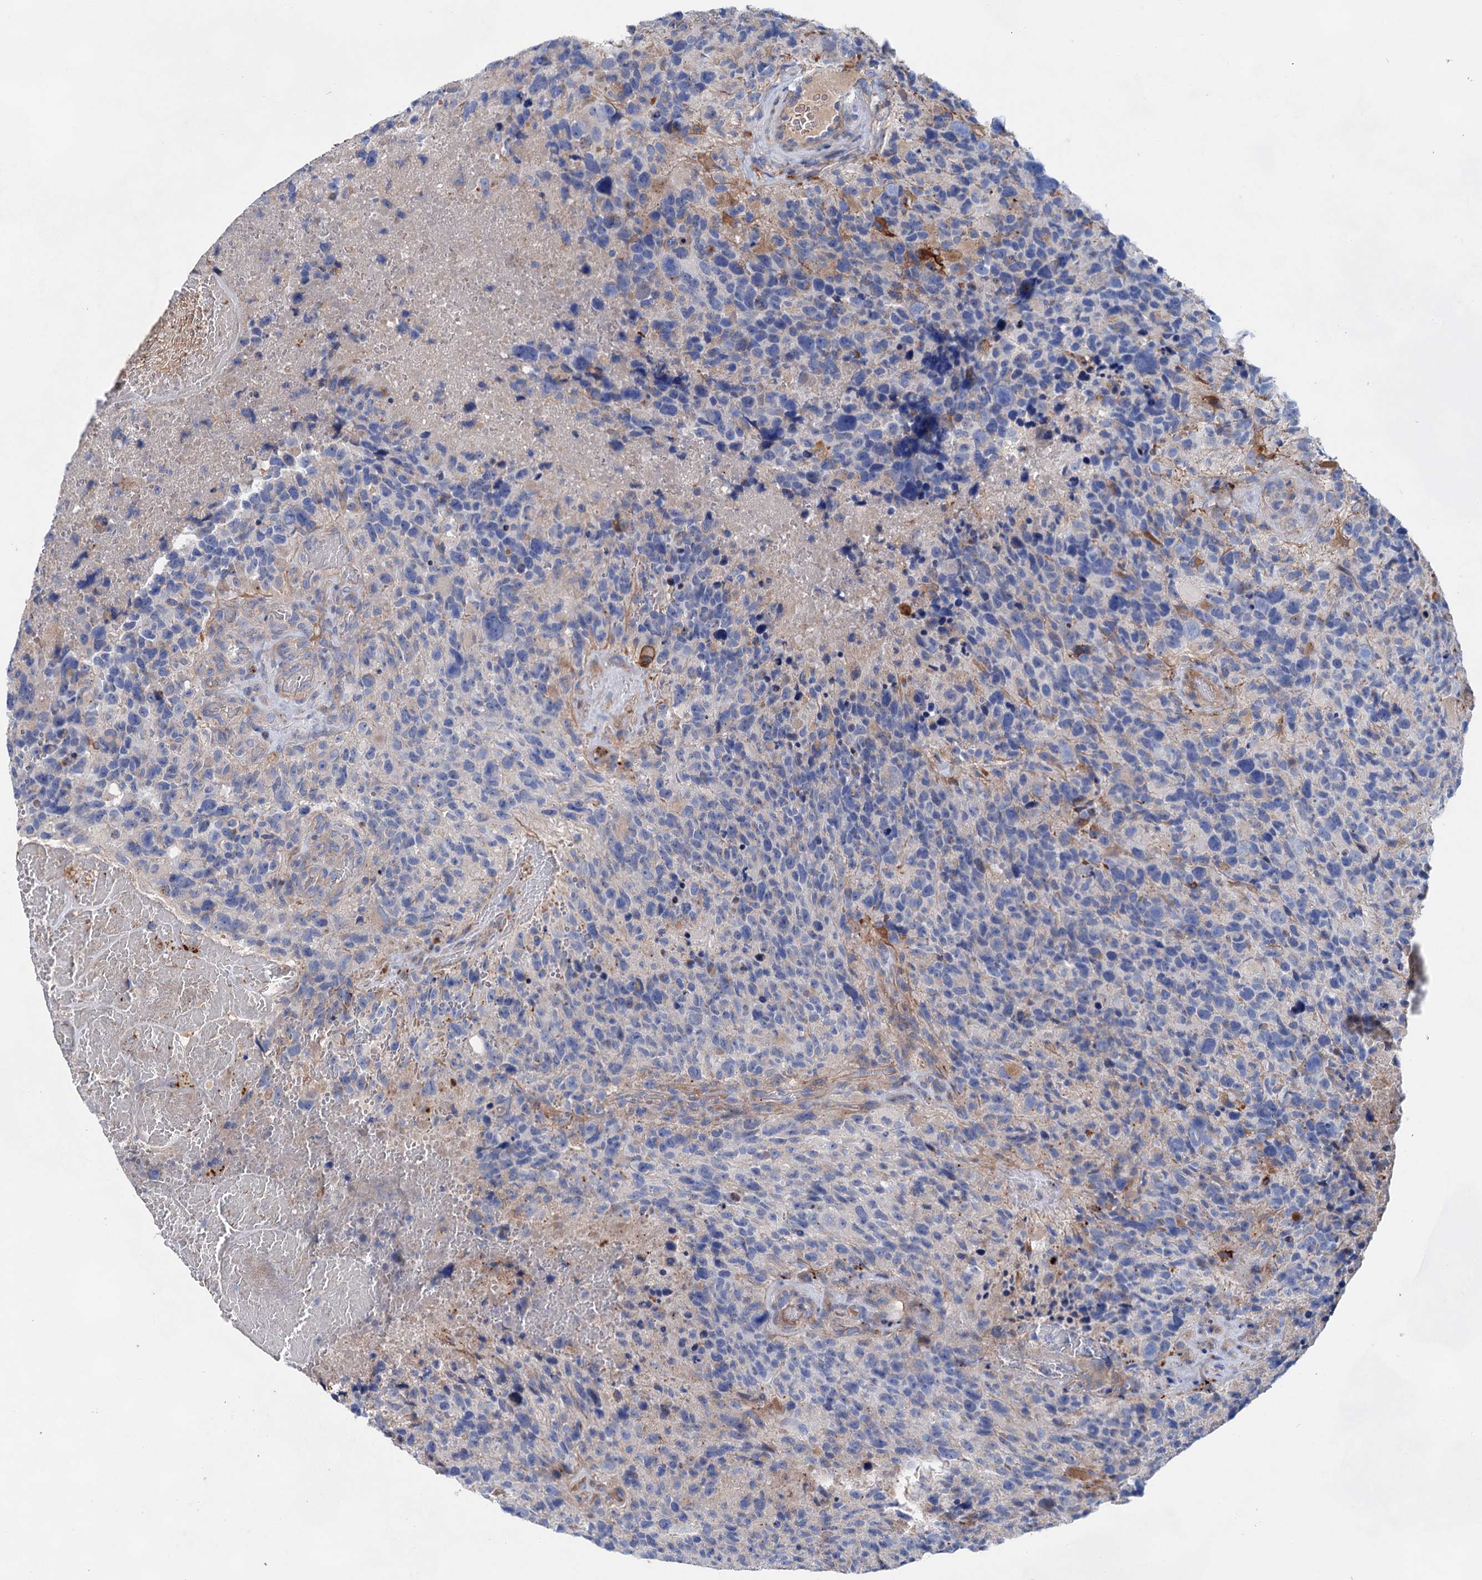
{"staining": {"intensity": "negative", "quantity": "none", "location": "none"}, "tissue": "glioma", "cell_type": "Tumor cells", "image_type": "cancer", "snomed": [{"axis": "morphology", "description": "Glioma, malignant, High grade"}, {"axis": "topography", "description": "Brain"}], "caption": "Immunohistochemistry of human malignant glioma (high-grade) demonstrates no positivity in tumor cells.", "gene": "GPR155", "patient": {"sex": "male", "age": 69}}